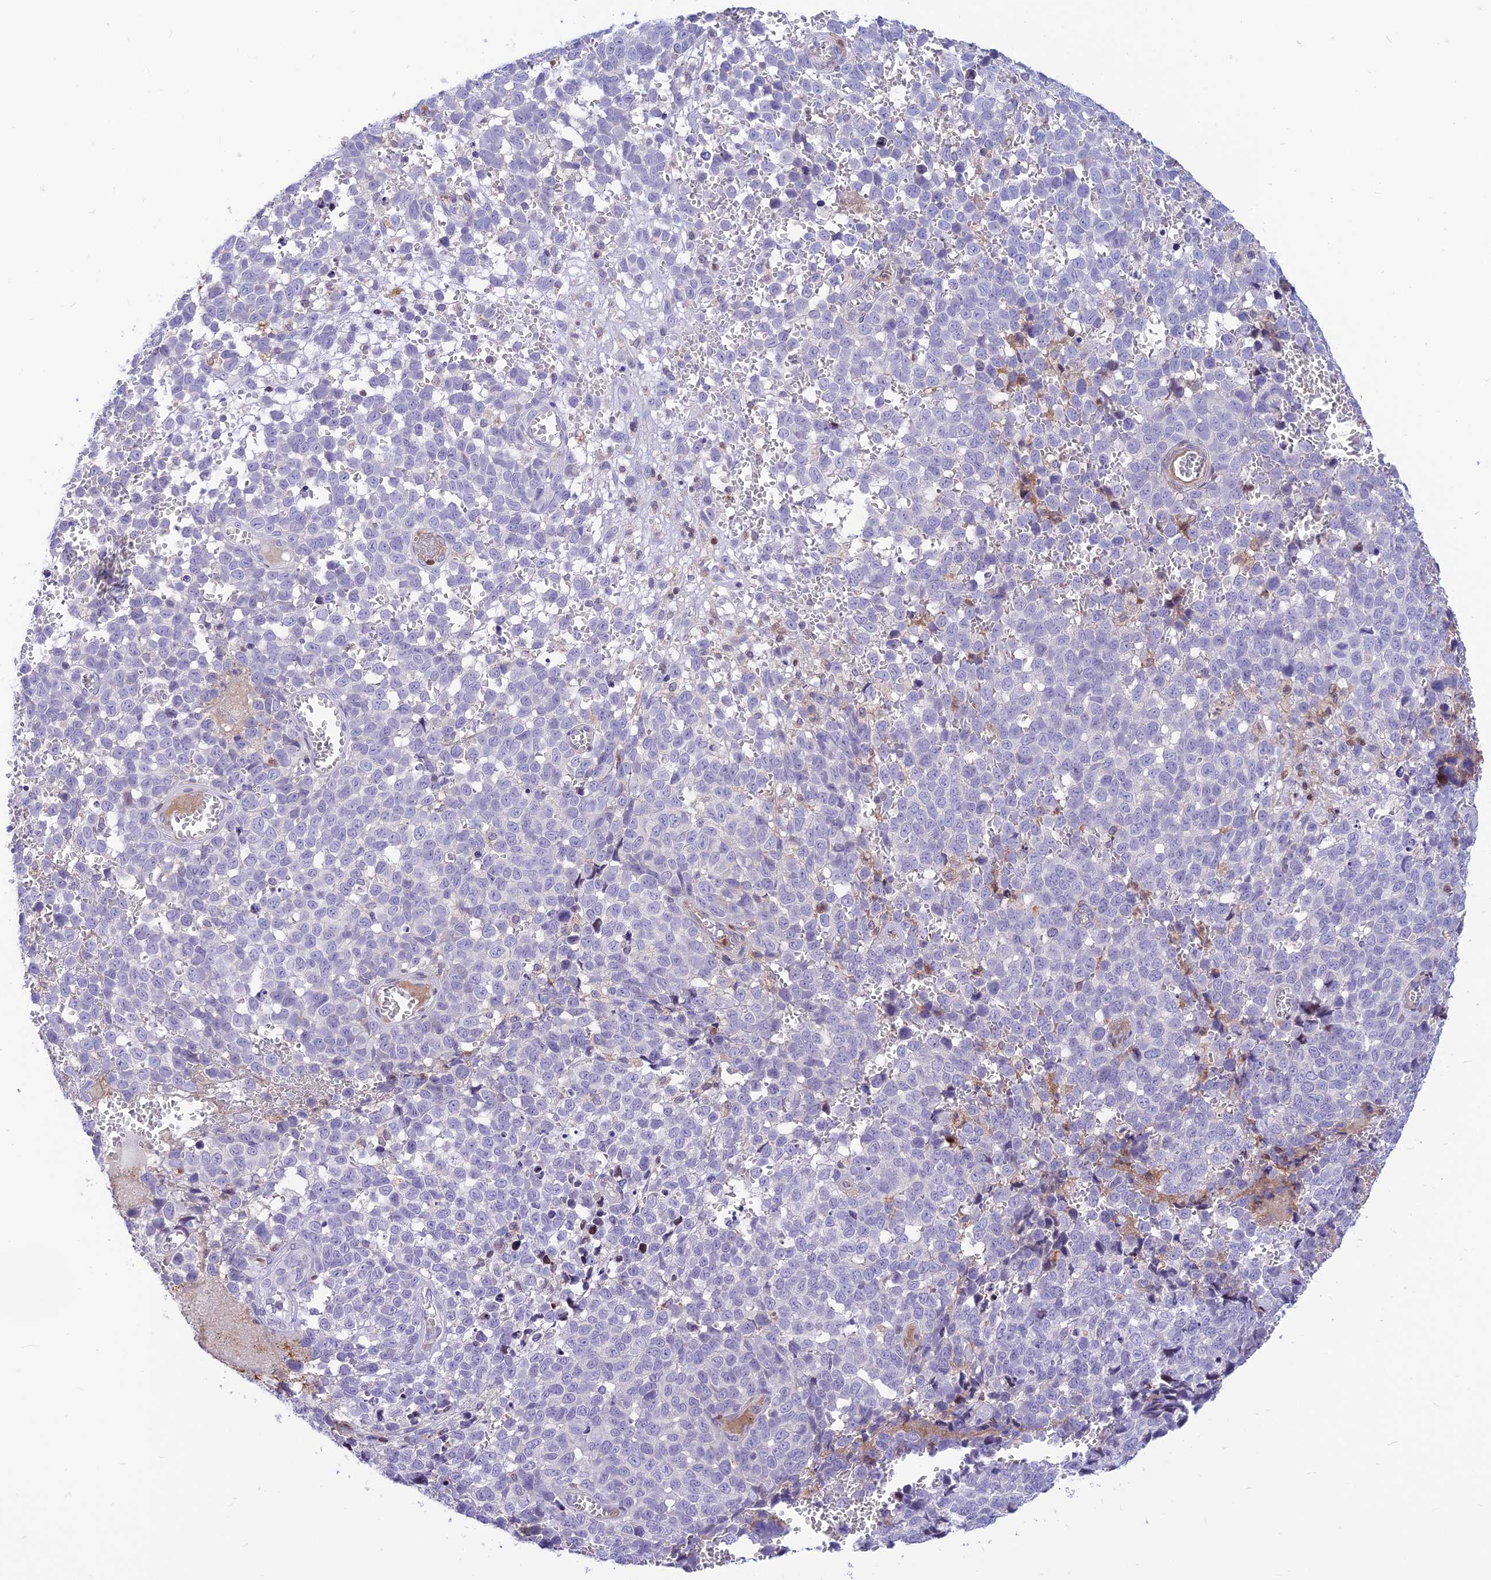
{"staining": {"intensity": "negative", "quantity": "none", "location": "none"}, "tissue": "melanoma", "cell_type": "Tumor cells", "image_type": "cancer", "snomed": [{"axis": "morphology", "description": "Malignant melanoma, NOS"}, {"axis": "topography", "description": "Nose, NOS"}], "caption": "High power microscopy image of an immunohistochemistry (IHC) image of melanoma, revealing no significant positivity in tumor cells.", "gene": "FAM186B", "patient": {"sex": "female", "age": 48}}